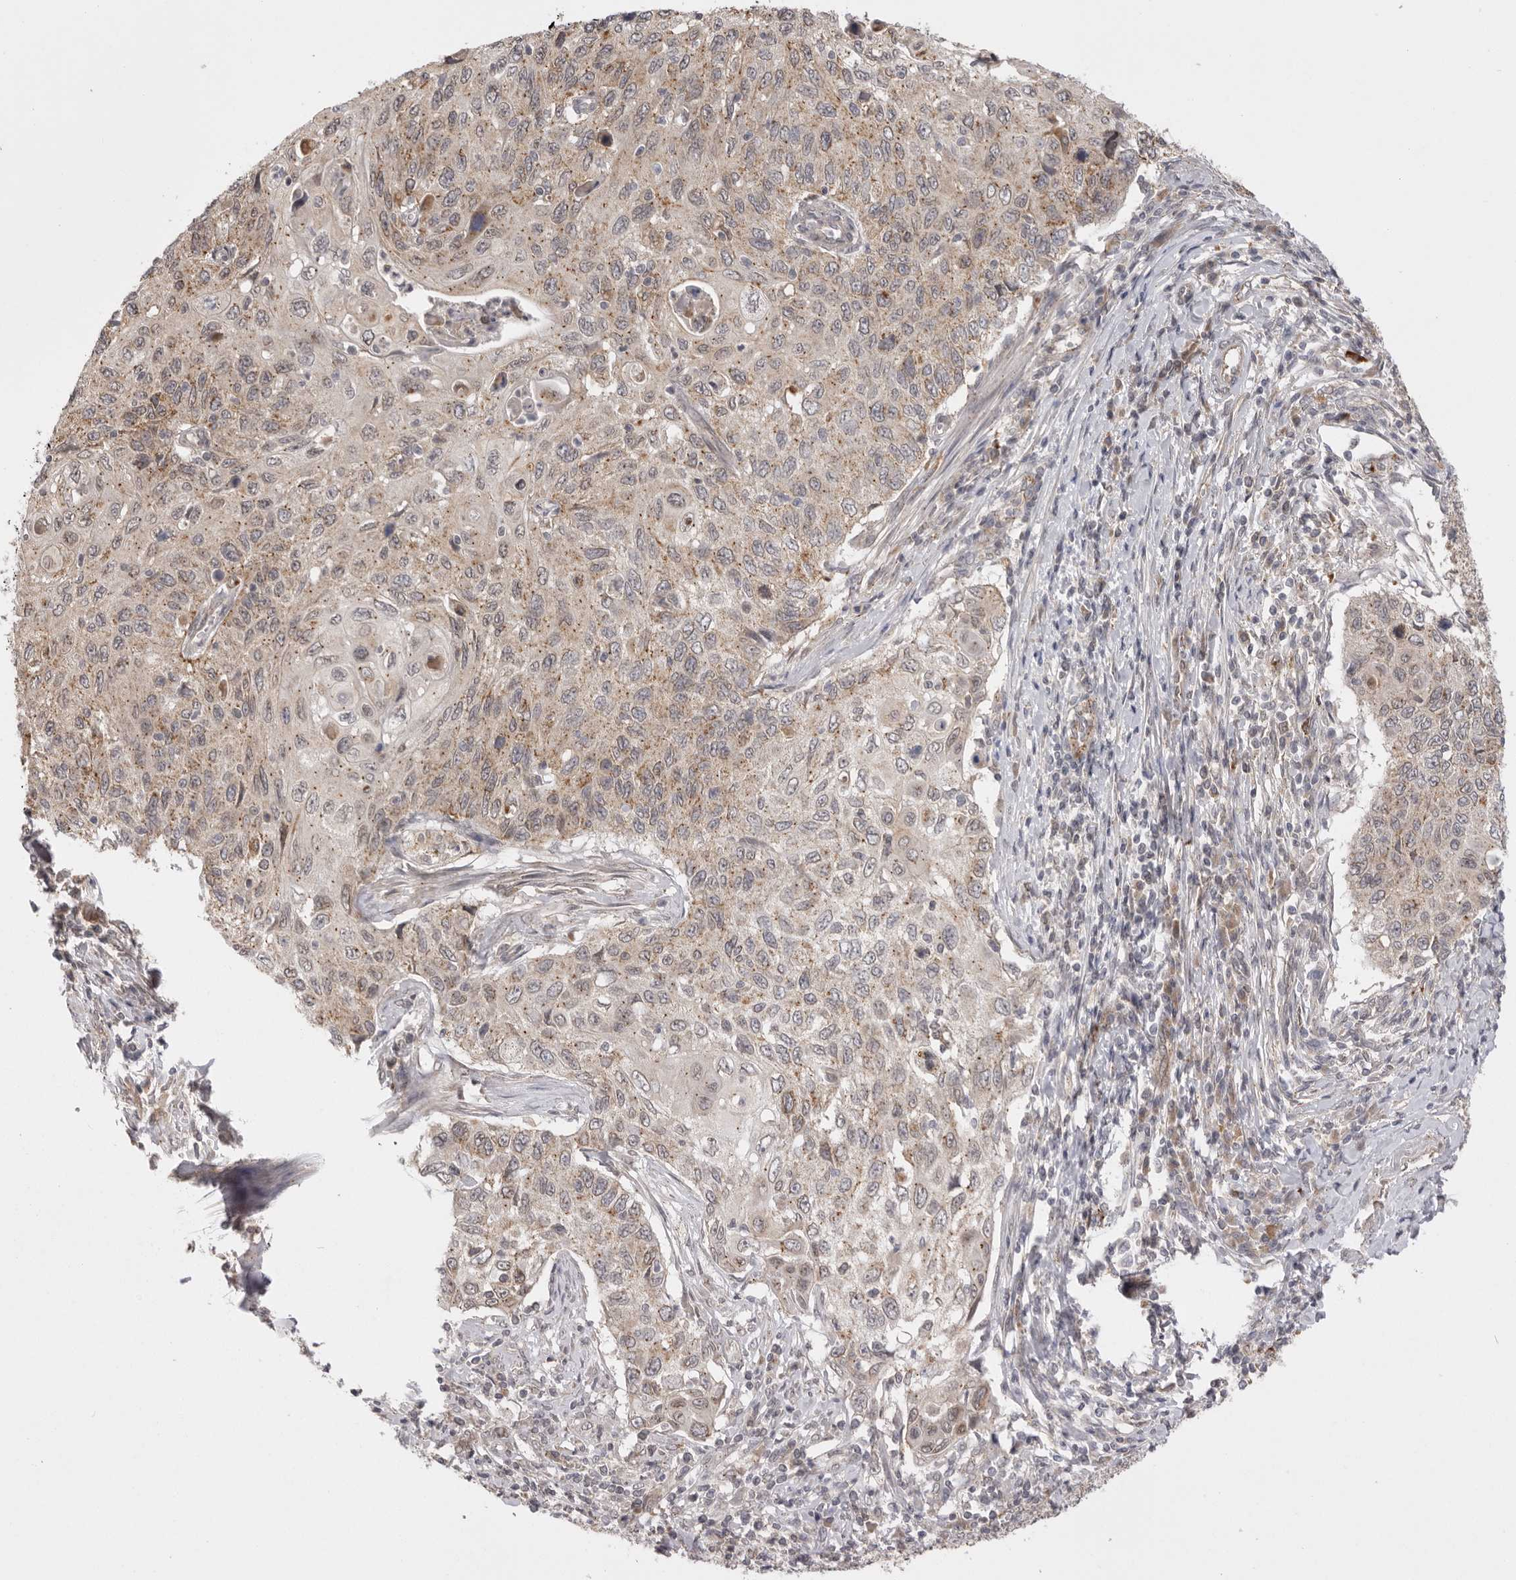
{"staining": {"intensity": "moderate", "quantity": "25%-75%", "location": "cytoplasmic/membranous"}, "tissue": "cervical cancer", "cell_type": "Tumor cells", "image_type": "cancer", "snomed": [{"axis": "morphology", "description": "Squamous cell carcinoma, NOS"}, {"axis": "topography", "description": "Cervix"}], "caption": "Moderate cytoplasmic/membranous protein expression is seen in approximately 25%-75% of tumor cells in squamous cell carcinoma (cervical).", "gene": "TLR3", "patient": {"sex": "female", "age": 70}}